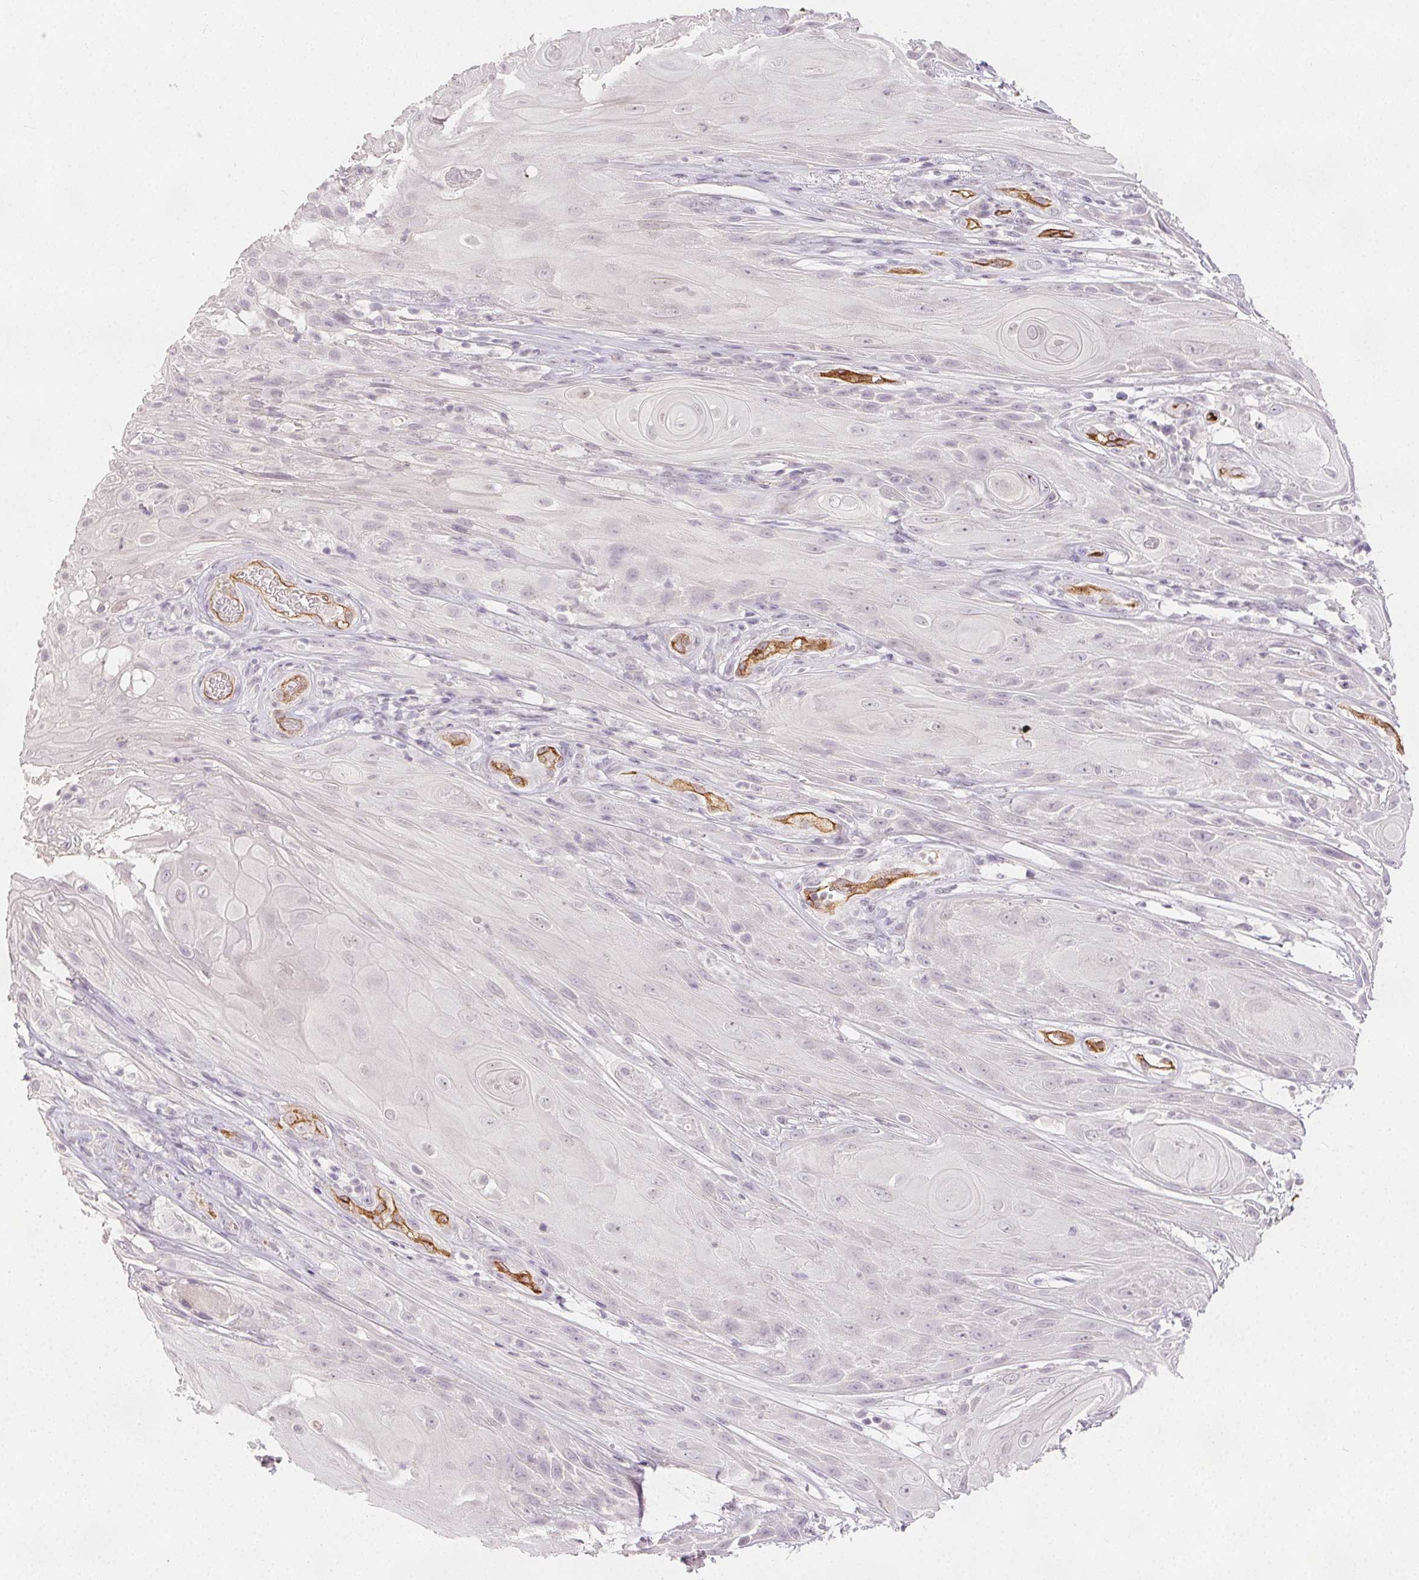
{"staining": {"intensity": "negative", "quantity": "none", "location": "none"}, "tissue": "skin cancer", "cell_type": "Tumor cells", "image_type": "cancer", "snomed": [{"axis": "morphology", "description": "Squamous cell carcinoma, NOS"}, {"axis": "topography", "description": "Skin"}], "caption": "This micrograph is of skin squamous cell carcinoma stained with immunohistochemistry (IHC) to label a protein in brown with the nuclei are counter-stained blue. There is no positivity in tumor cells.", "gene": "PODXL", "patient": {"sex": "male", "age": 62}}